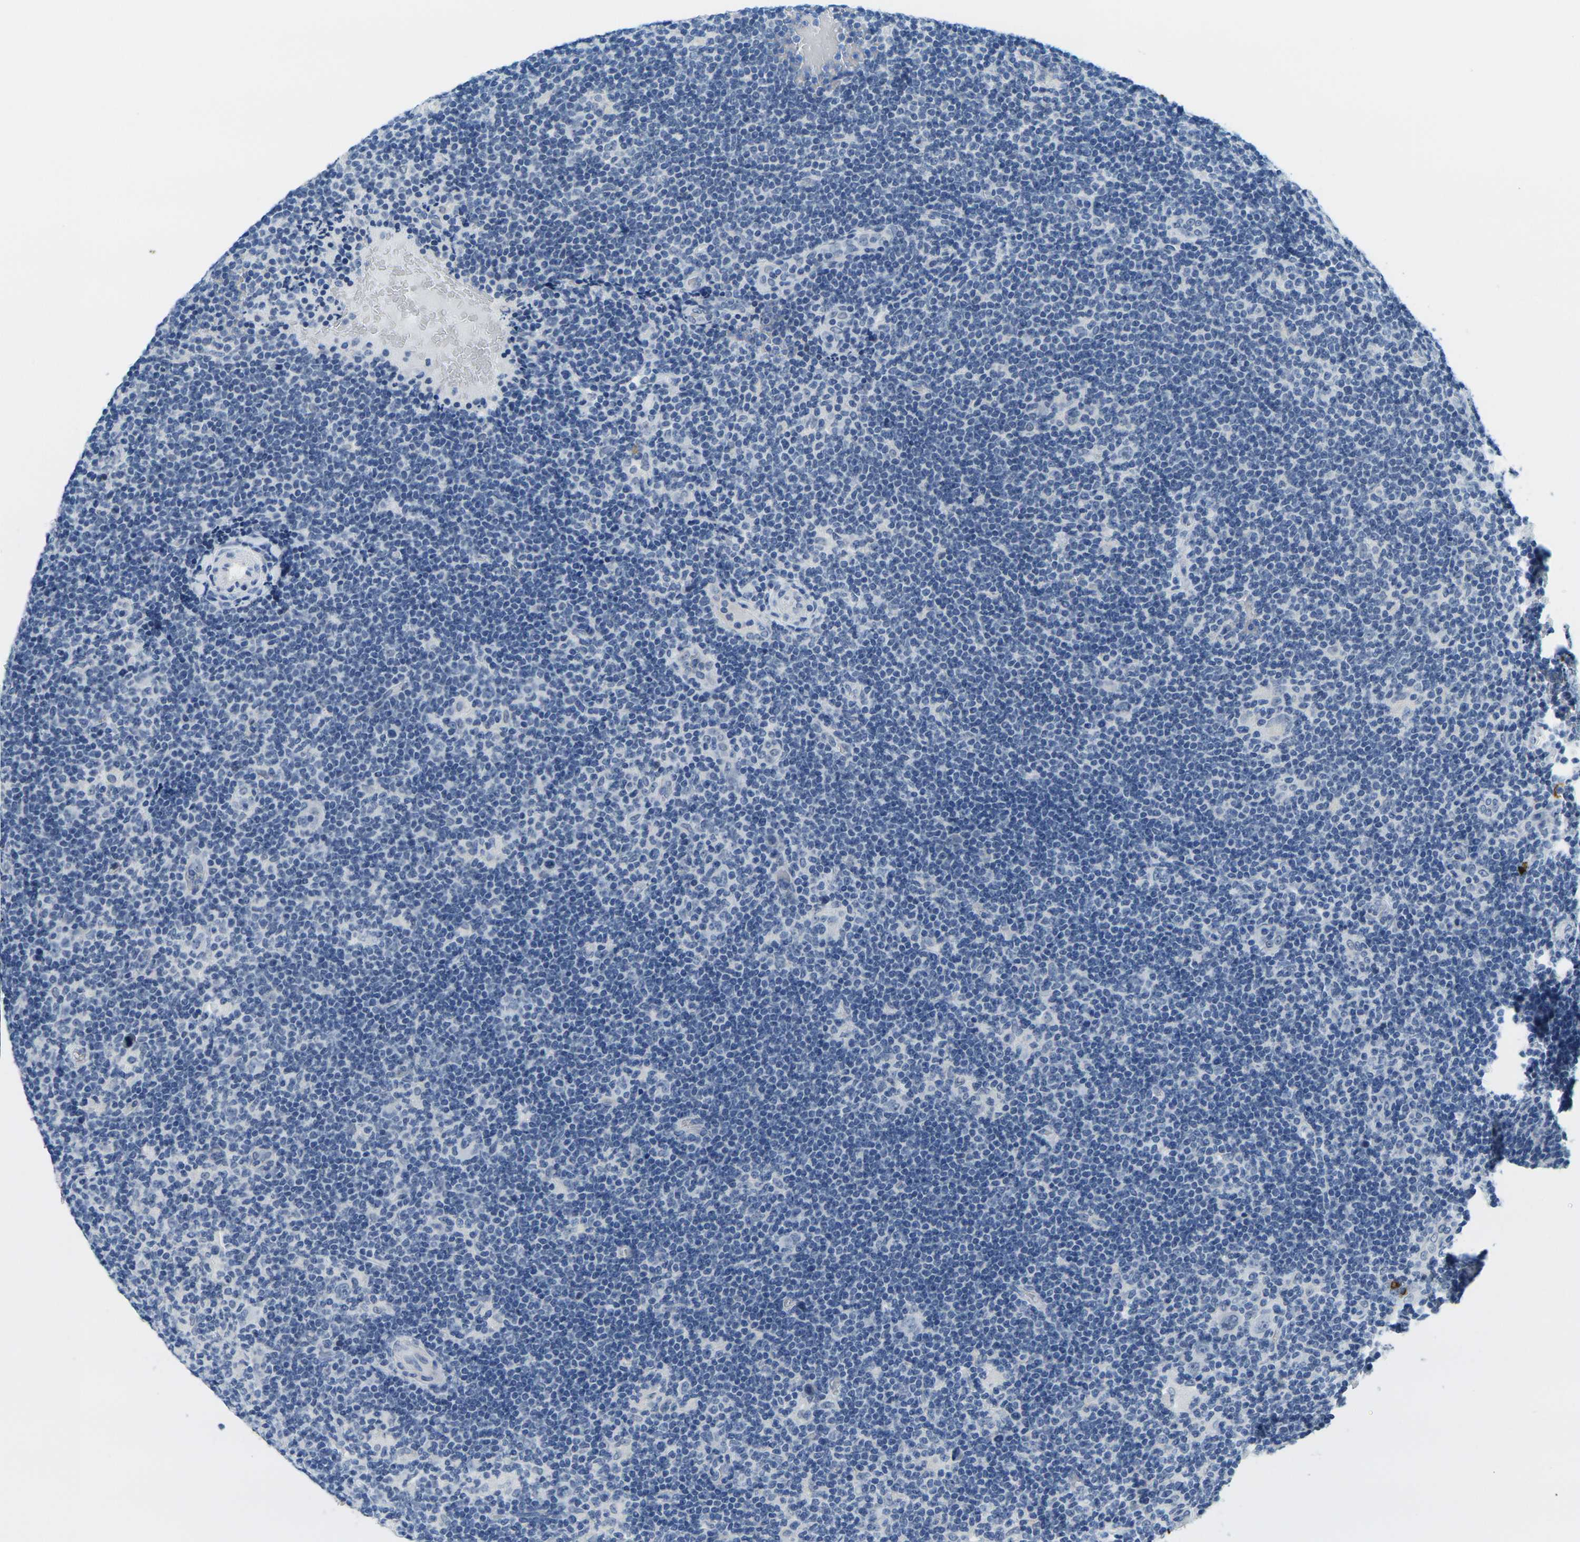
{"staining": {"intensity": "negative", "quantity": "none", "location": "none"}, "tissue": "lymphoma", "cell_type": "Tumor cells", "image_type": "cancer", "snomed": [{"axis": "morphology", "description": "Hodgkin's disease, NOS"}, {"axis": "topography", "description": "Lymph node"}], "caption": "Image shows no protein expression in tumor cells of Hodgkin's disease tissue.", "gene": "GPR15", "patient": {"sex": "female", "age": 57}}